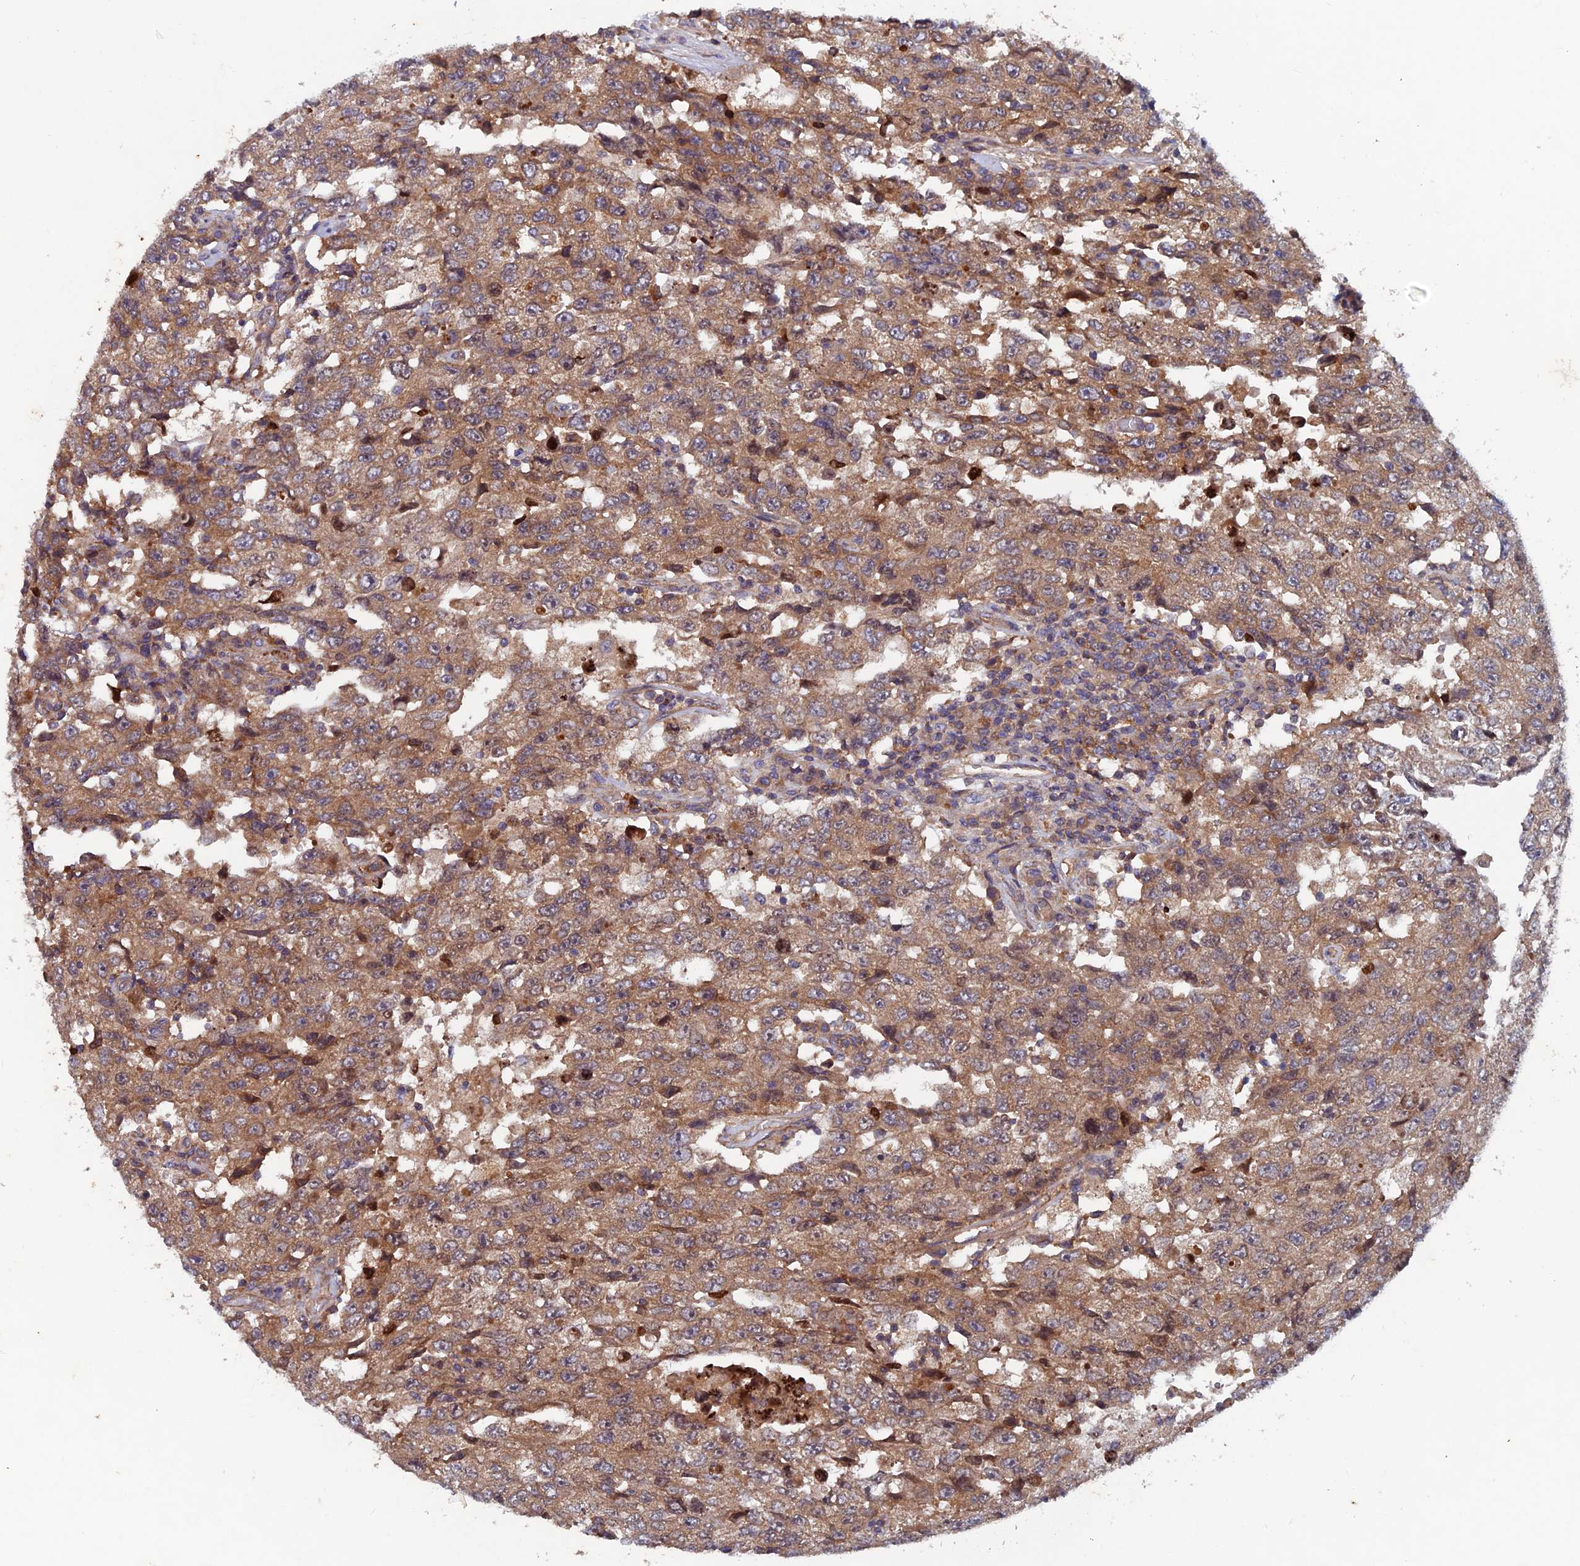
{"staining": {"intensity": "moderate", "quantity": ">75%", "location": "cytoplasmic/membranous"}, "tissue": "testis cancer", "cell_type": "Tumor cells", "image_type": "cancer", "snomed": [{"axis": "morphology", "description": "Carcinoma, Embryonal, NOS"}, {"axis": "topography", "description": "Testis"}], "caption": "A brown stain labels moderate cytoplasmic/membranous expression of a protein in testis cancer tumor cells.", "gene": "NCAPG", "patient": {"sex": "male", "age": 26}}